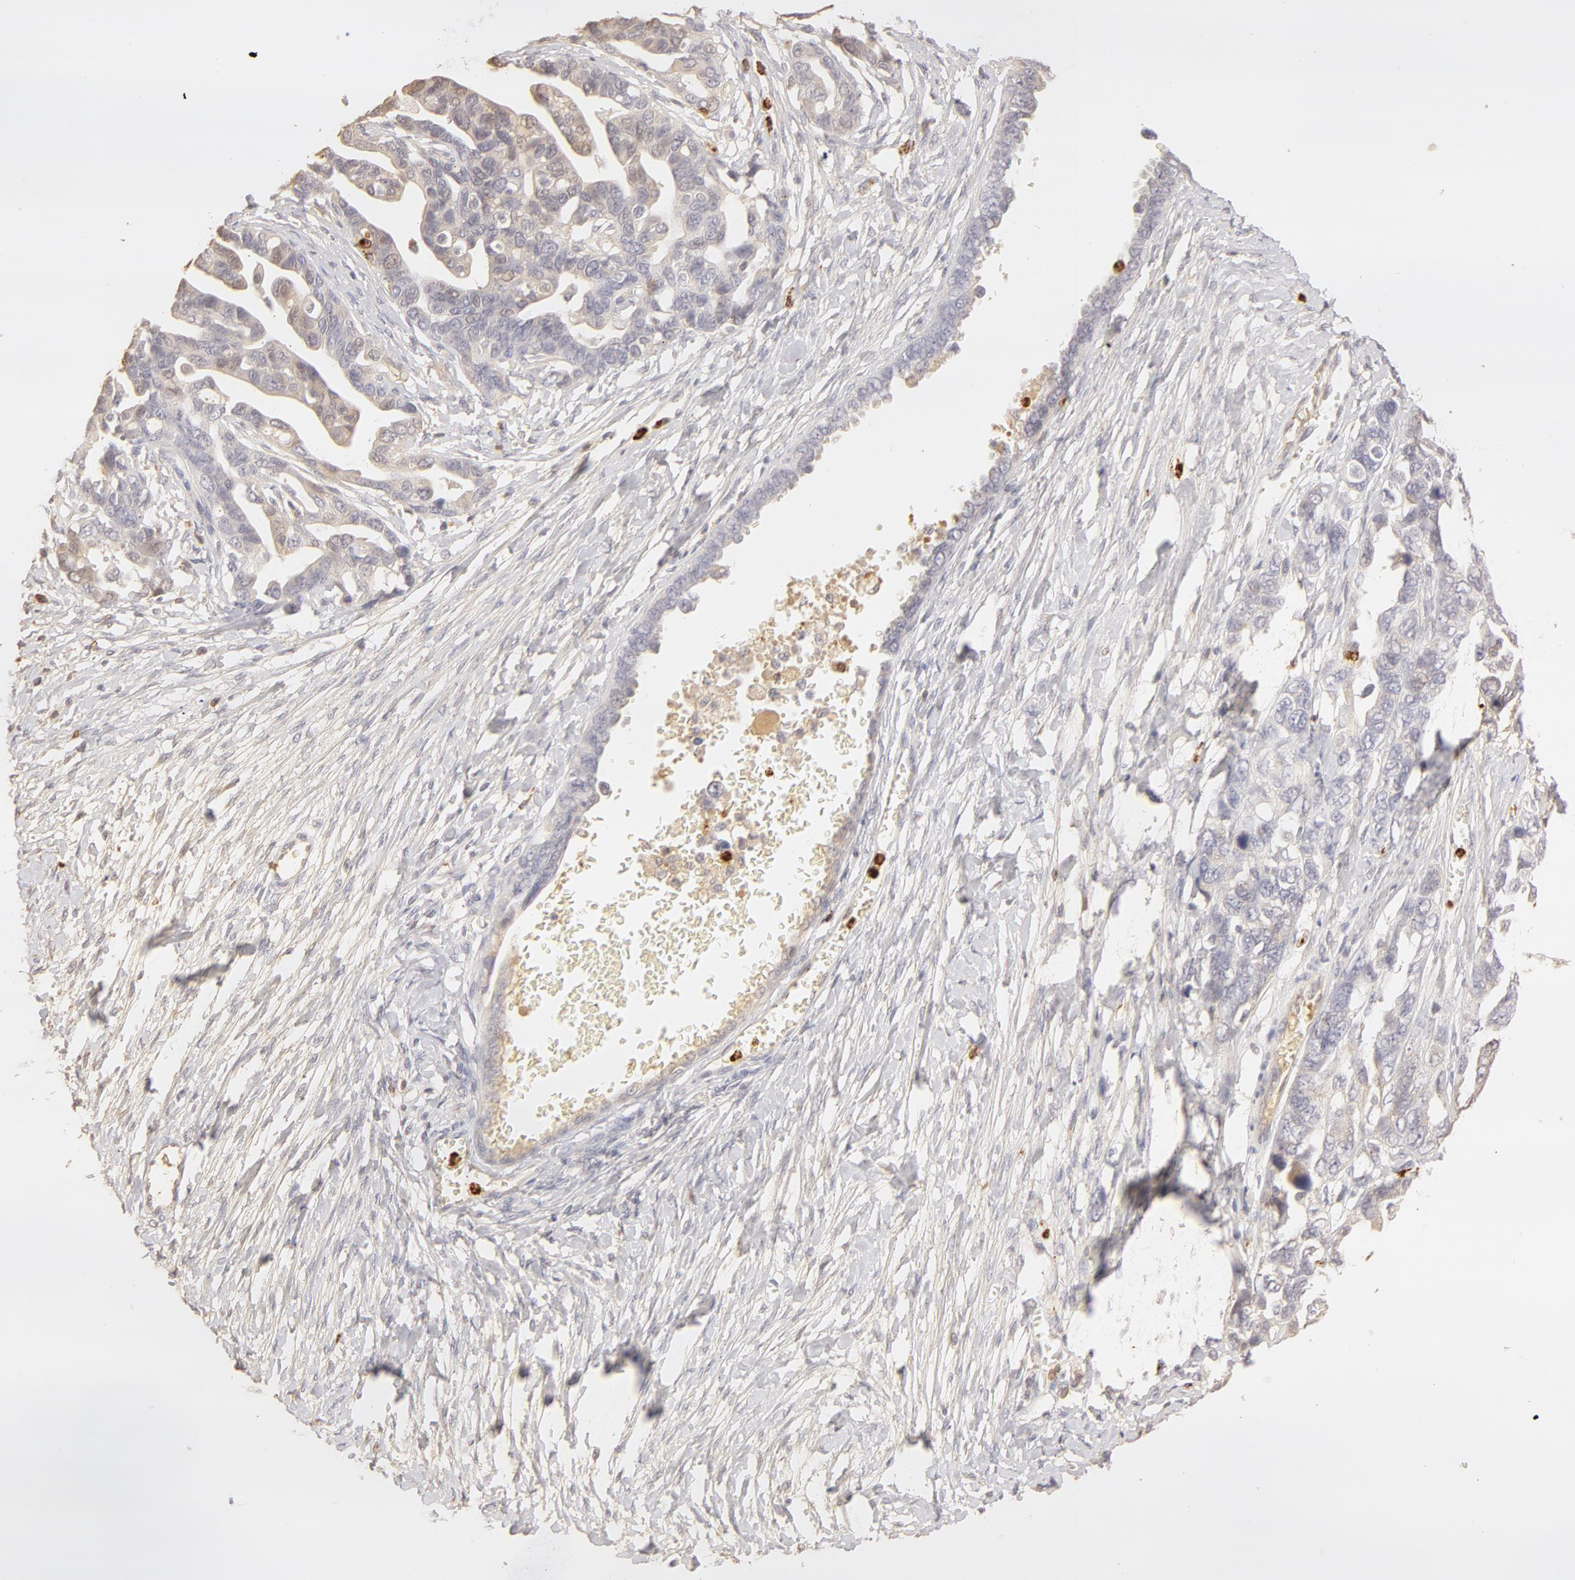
{"staining": {"intensity": "negative", "quantity": "none", "location": "none"}, "tissue": "ovarian cancer", "cell_type": "Tumor cells", "image_type": "cancer", "snomed": [{"axis": "morphology", "description": "Cystadenocarcinoma, serous, NOS"}, {"axis": "topography", "description": "Ovary"}], "caption": "Protein analysis of ovarian serous cystadenocarcinoma exhibits no significant staining in tumor cells. The staining is performed using DAB (3,3'-diaminobenzidine) brown chromogen with nuclei counter-stained in using hematoxylin.", "gene": "C1R", "patient": {"sex": "female", "age": 69}}